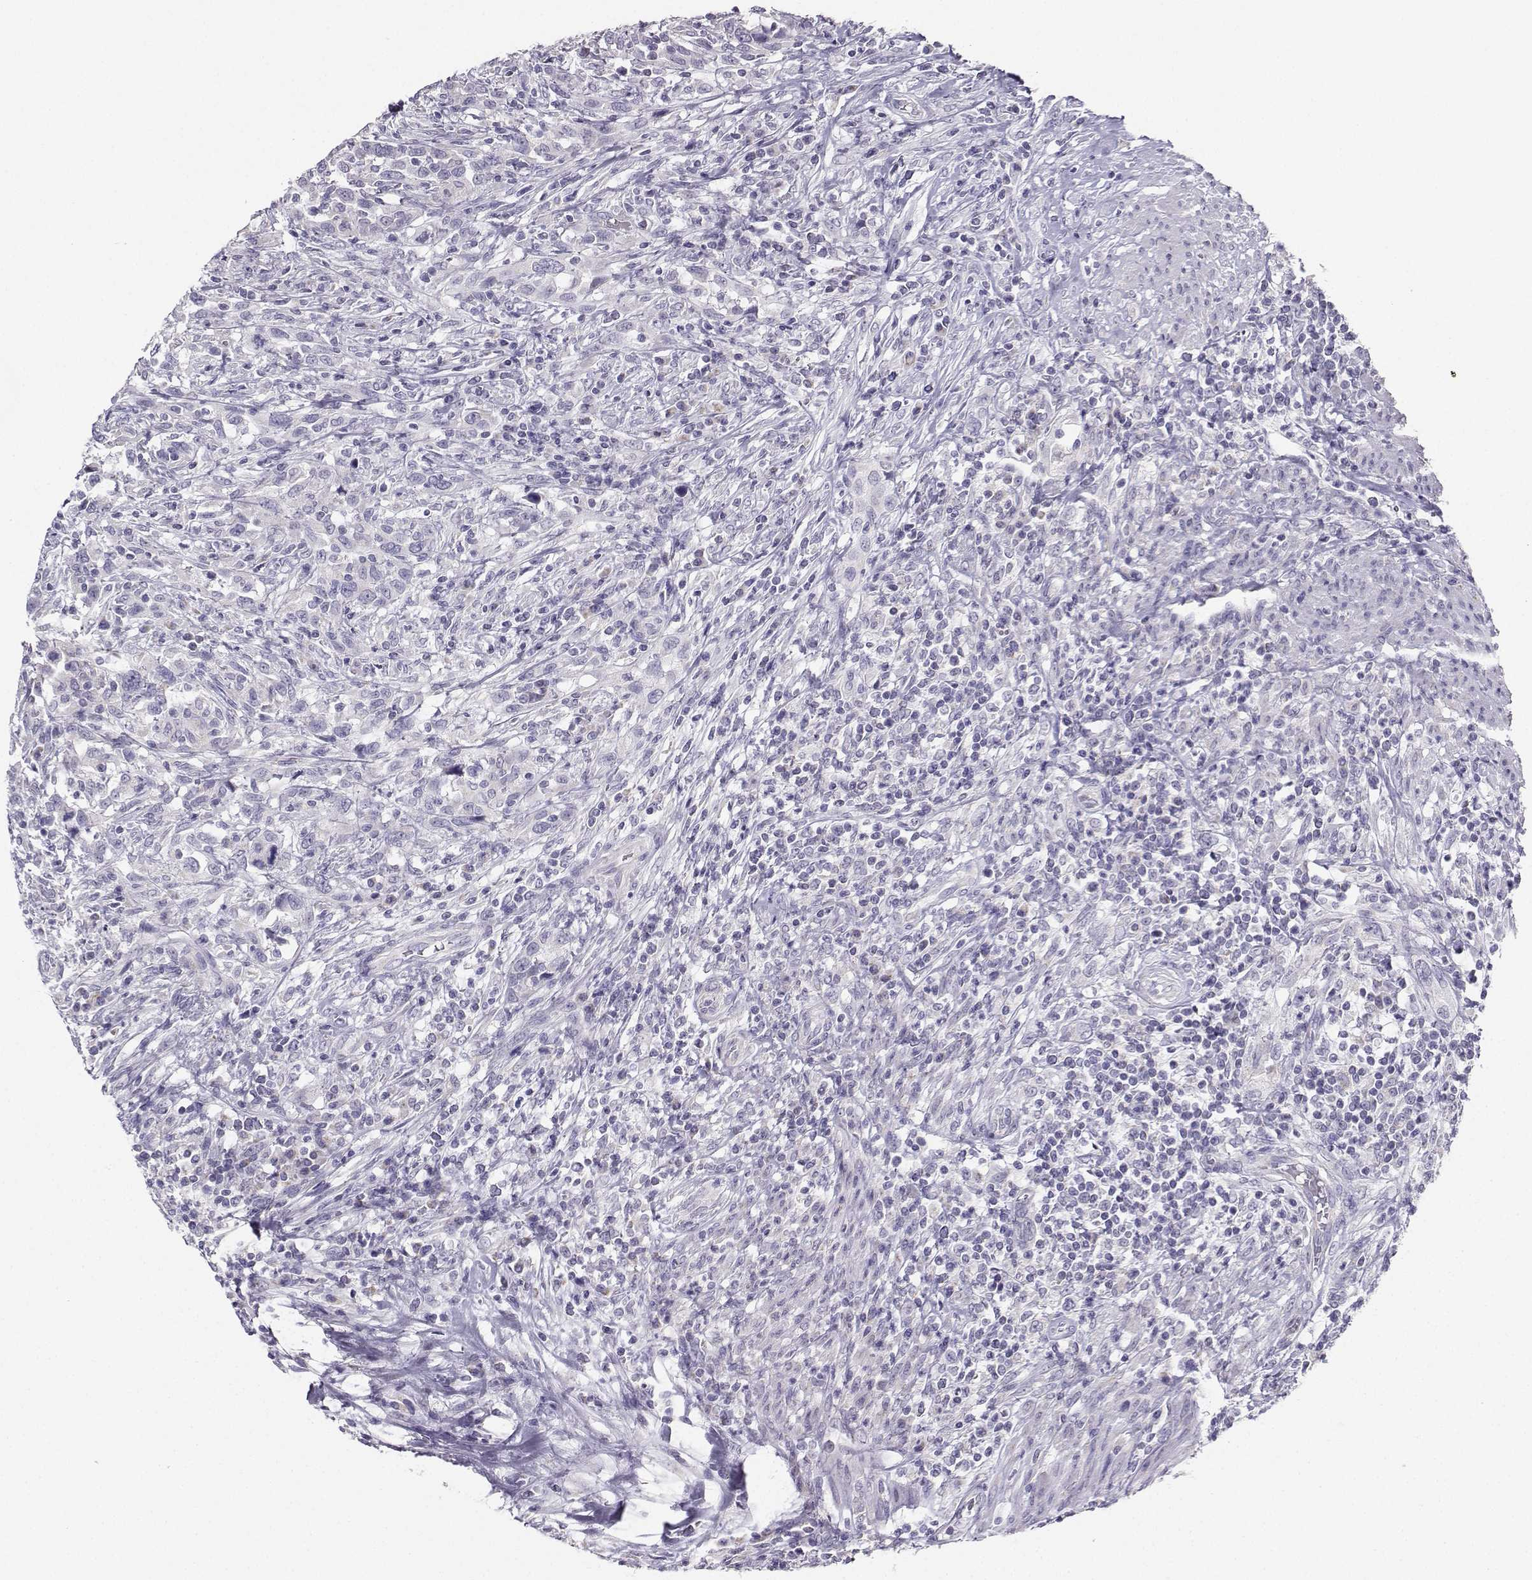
{"staining": {"intensity": "negative", "quantity": "none", "location": "none"}, "tissue": "urothelial cancer", "cell_type": "Tumor cells", "image_type": "cancer", "snomed": [{"axis": "morphology", "description": "Urothelial carcinoma, NOS"}, {"axis": "morphology", "description": "Urothelial carcinoma, High grade"}, {"axis": "topography", "description": "Urinary bladder"}], "caption": "This is a image of immunohistochemistry staining of high-grade urothelial carcinoma, which shows no expression in tumor cells. (Stains: DAB (3,3'-diaminobenzidine) IHC with hematoxylin counter stain, Microscopy: brightfield microscopy at high magnification).", "gene": "AVP", "patient": {"sex": "female", "age": 64}}